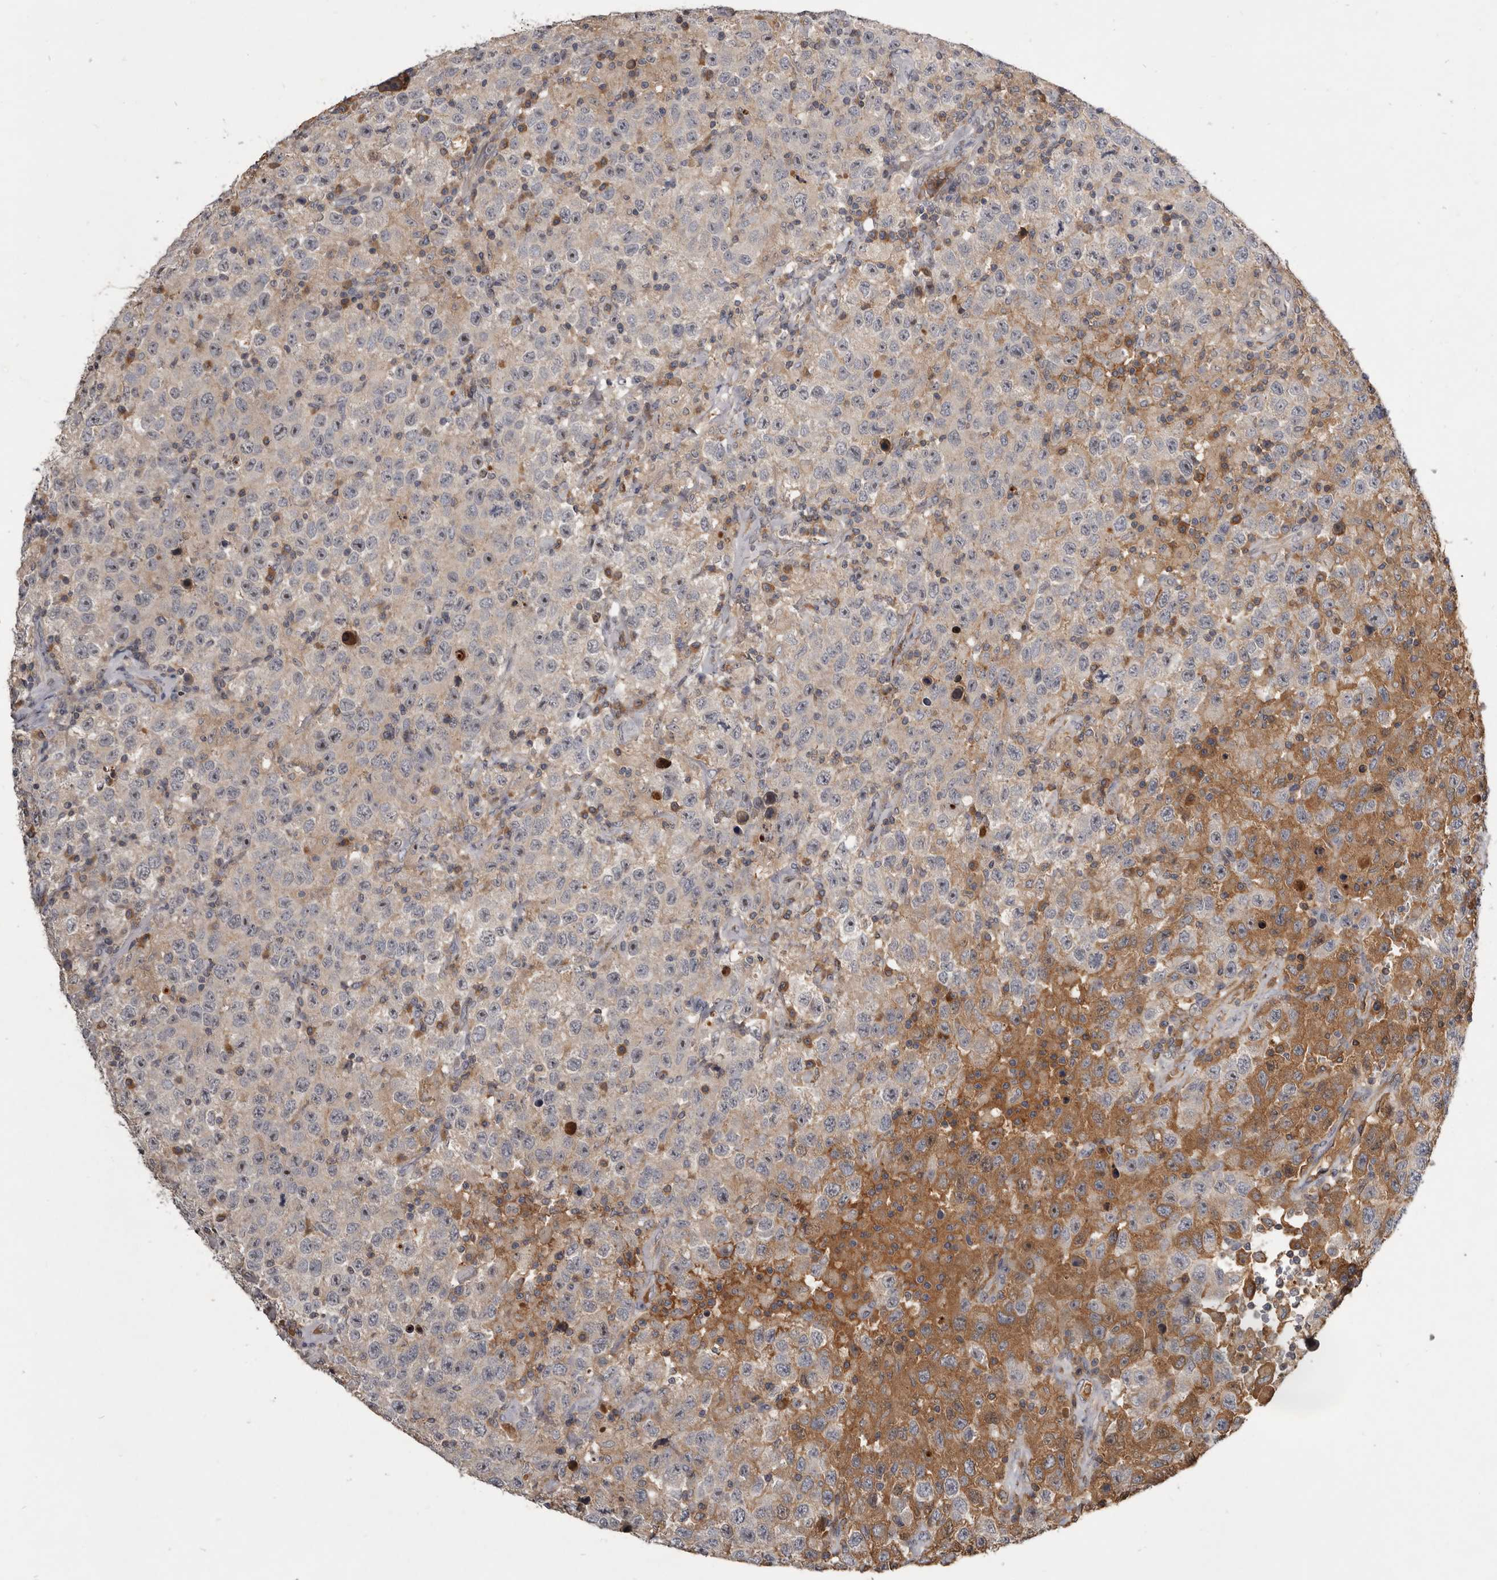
{"staining": {"intensity": "moderate", "quantity": "<25%", "location": "cytoplasmic/membranous"}, "tissue": "testis cancer", "cell_type": "Tumor cells", "image_type": "cancer", "snomed": [{"axis": "morphology", "description": "Seminoma, NOS"}, {"axis": "topography", "description": "Testis"}], "caption": "This micrograph reveals IHC staining of human testis seminoma, with low moderate cytoplasmic/membranous expression in approximately <25% of tumor cells.", "gene": "TTC39A", "patient": {"sex": "male", "age": 41}}